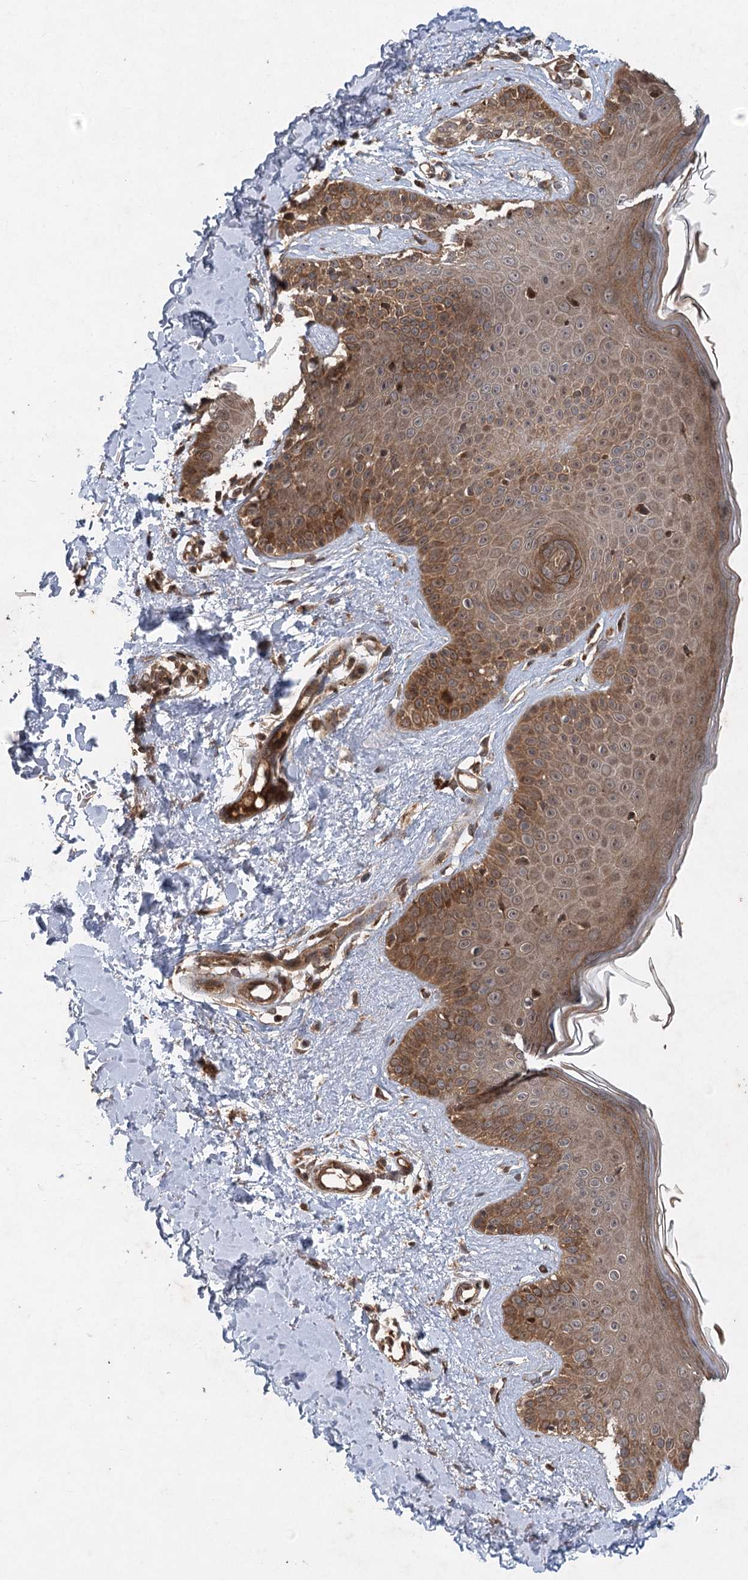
{"staining": {"intensity": "moderate", "quantity": "25%-75%", "location": "cytoplasmic/membranous"}, "tissue": "skin", "cell_type": "Fibroblasts", "image_type": "normal", "snomed": [{"axis": "morphology", "description": "Normal tissue, NOS"}, {"axis": "topography", "description": "Skin"}], "caption": "Immunohistochemical staining of unremarkable skin exhibits moderate cytoplasmic/membranous protein staining in about 25%-75% of fibroblasts. Using DAB (brown) and hematoxylin (blue) stains, captured at high magnification using brightfield microscopy.", "gene": "INSIG2", "patient": {"sex": "male", "age": 52}}